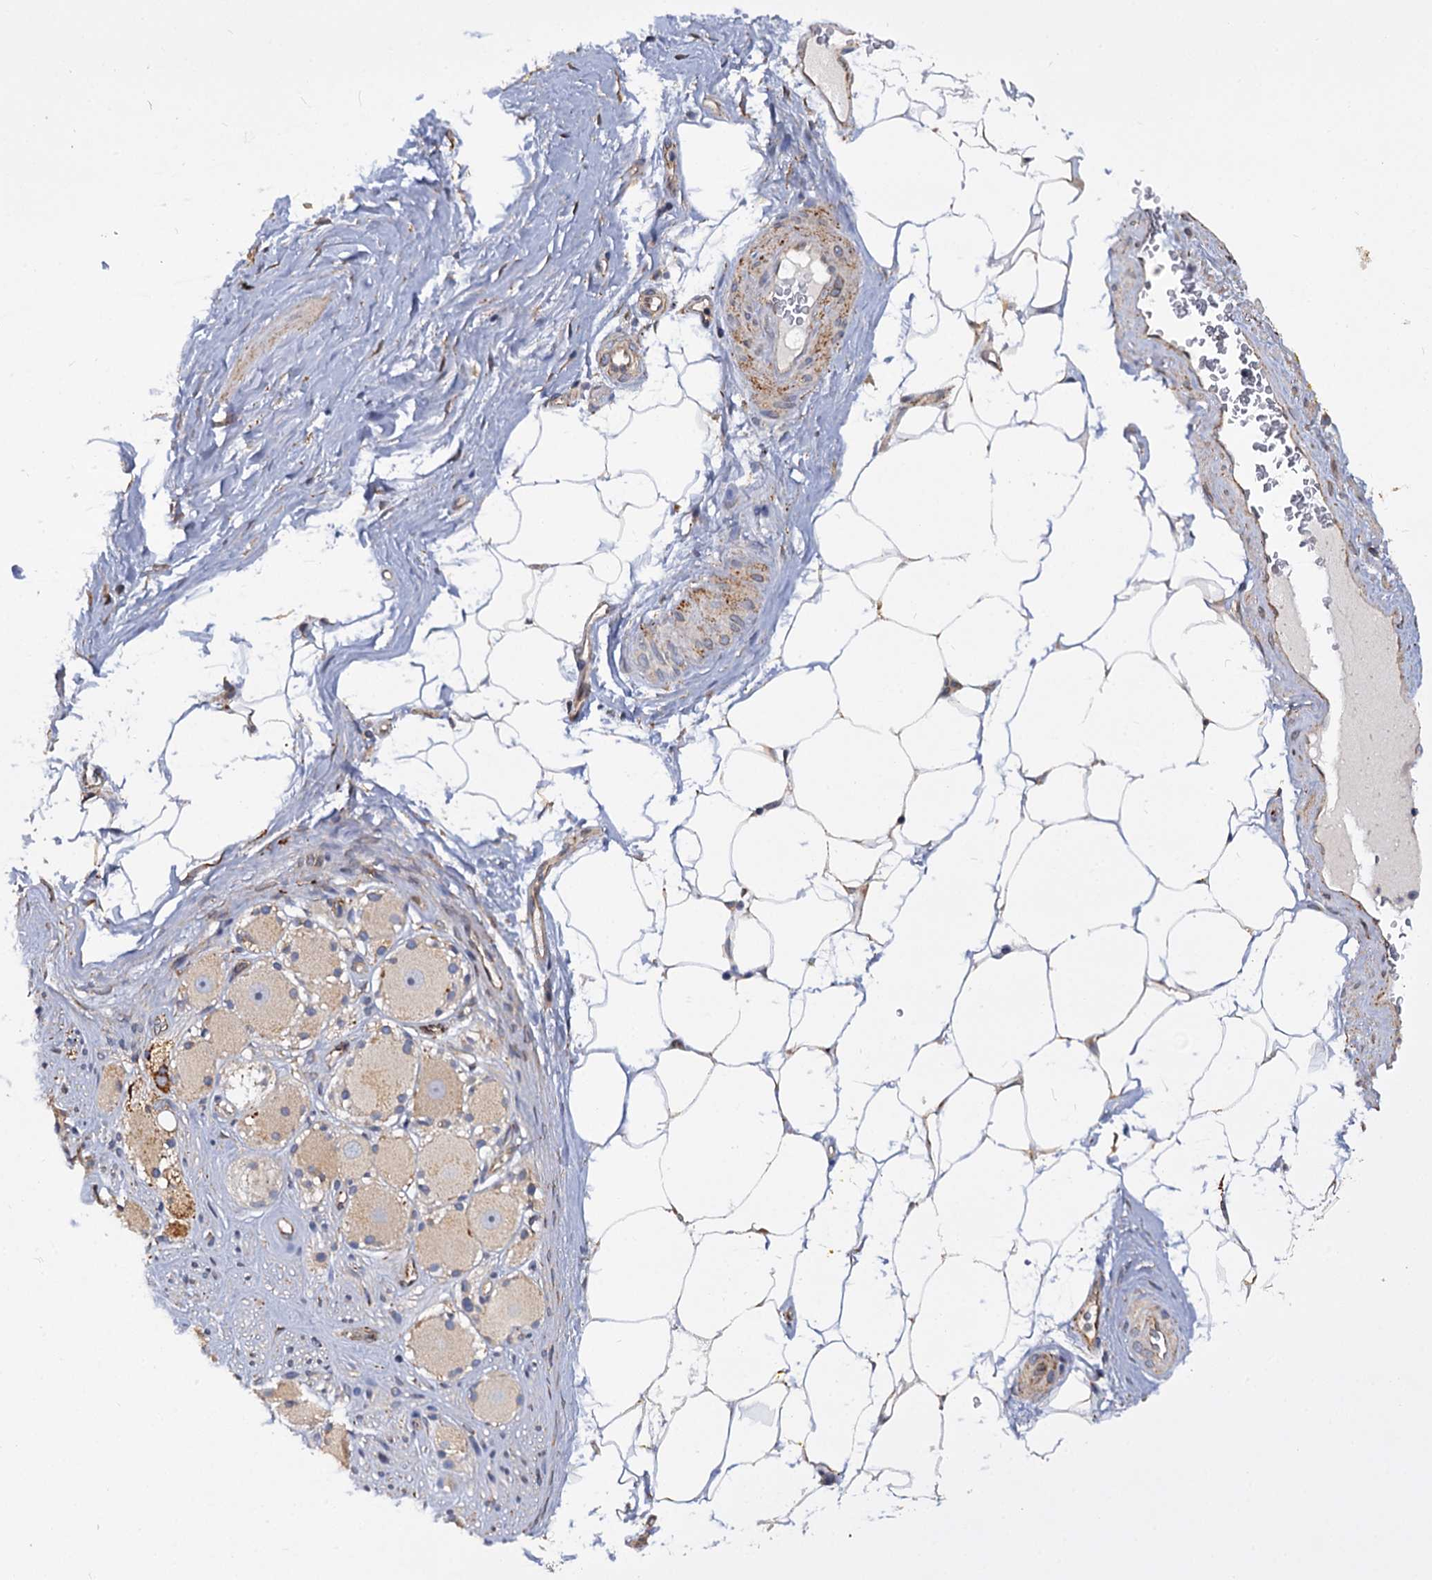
{"staining": {"intensity": "moderate", "quantity": ">75%", "location": "cytoplasmic/membranous"}, "tissue": "adipose tissue", "cell_type": "Adipocytes", "image_type": "normal", "snomed": [{"axis": "morphology", "description": "Normal tissue, NOS"}, {"axis": "morphology", "description": "Adenocarcinoma, Low grade"}, {"axis": "topography", "description": "Prostate"}, {"axis": "topography", "description": "Peripheral nerve tissue"}], "caption": "This micrograph displays immunohistochemistry staining of benign human adipose tissue, with medium moderate cytoplasmic/membranous positivity in about >75% of adipocytes.", "gene": "SUPV3L1", "patient": {"sex": "male", "age": 63}}